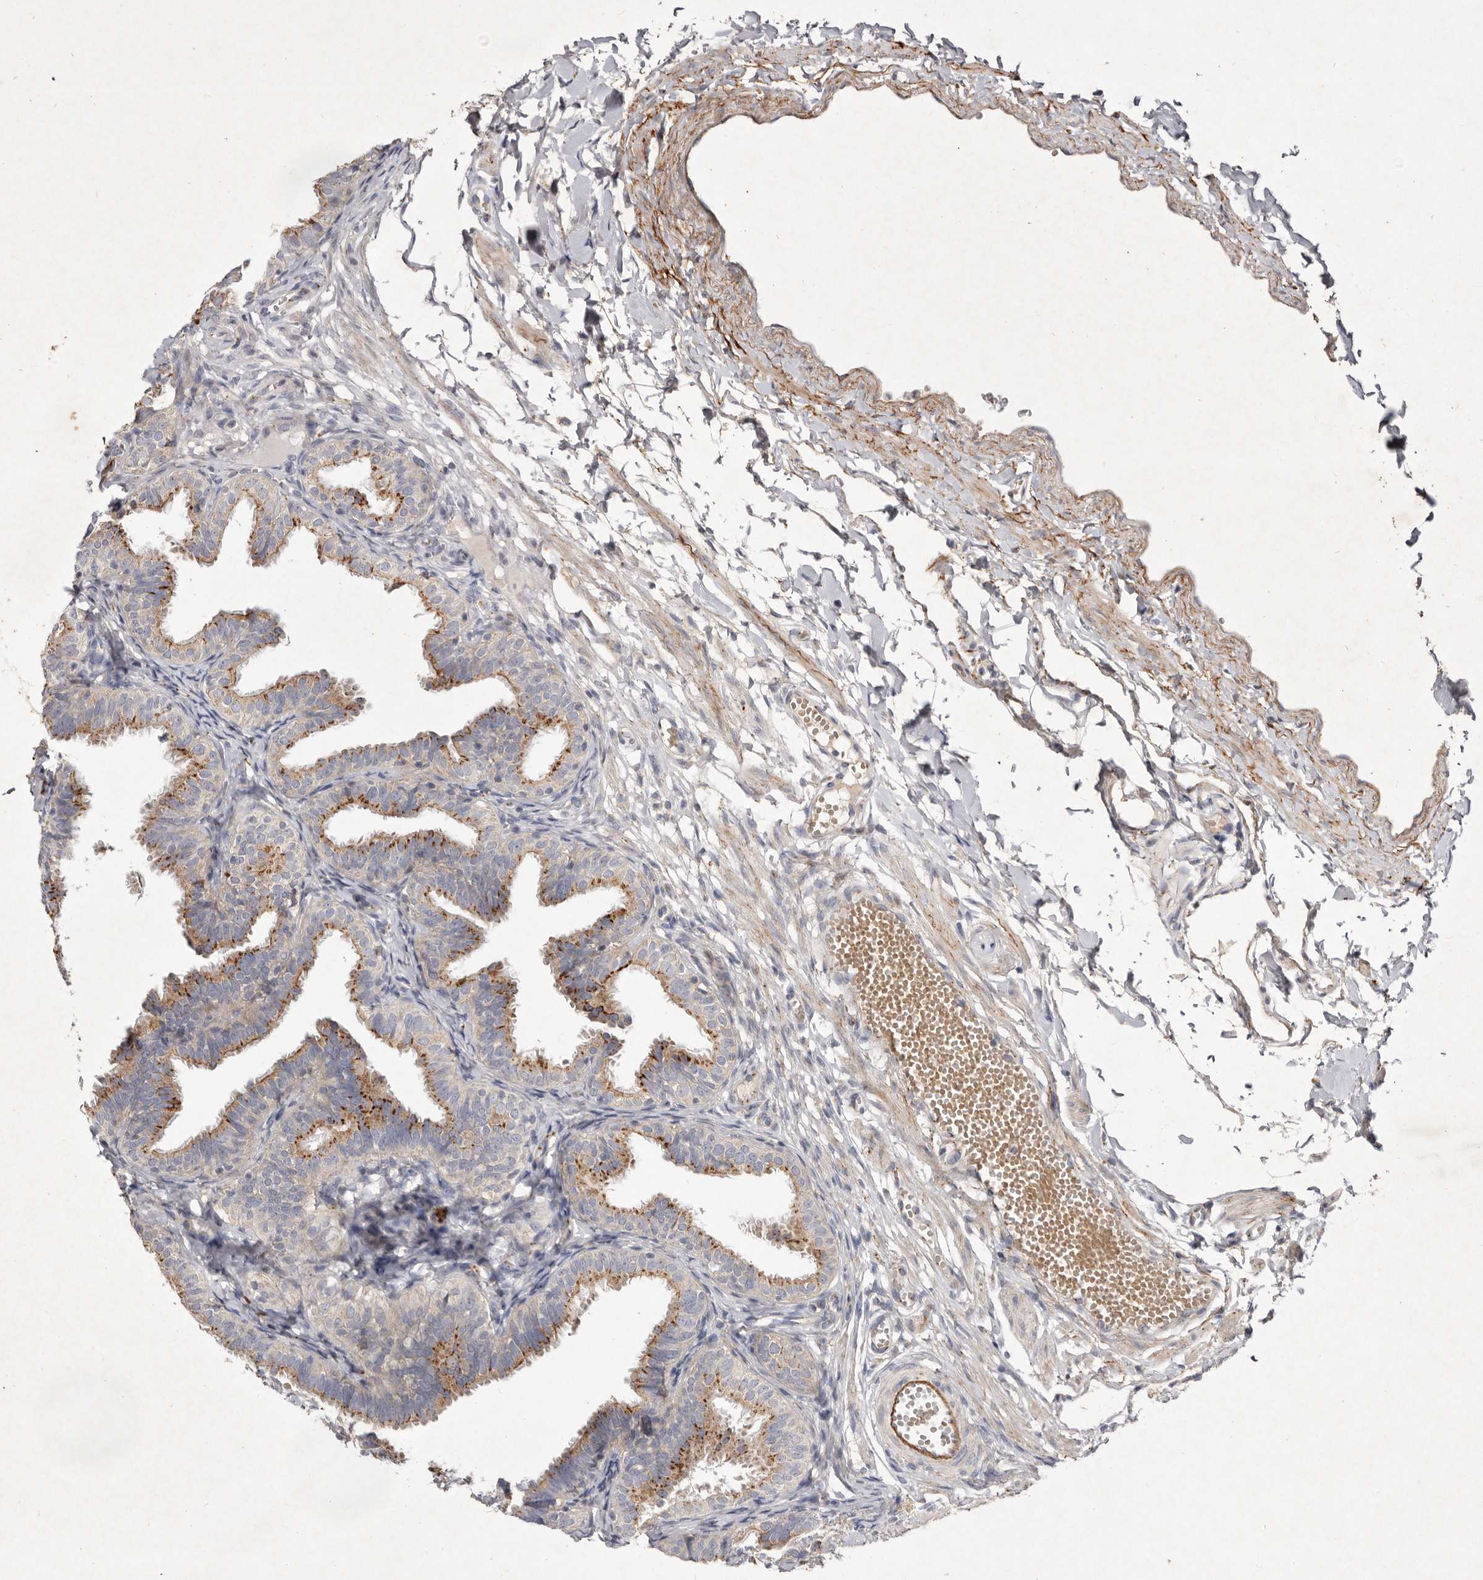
{"staining": {"intensity": "moderate", "quantity": ">75%", "location": "cytoplasmic/membranous"}, "tissue": "fallopian tube", "cell_type": "Glandular cells", "image_type": "normal", "snomed": [{"axis": "morphology", "description": "Normal tissue, NOS"}, {"axis": "topography", "description": "Fallopian tube"}], "caption": "A high-resolution photomicrograph shows immunohistochemistry (IHC) staining of unremarkable fallopian tube, which demonstrates moderate cytoplasmic/membranous staining in approximately >75% of glandular cells.", "gene": "USP24", "patient": {"sex": "female", "age": 35}}